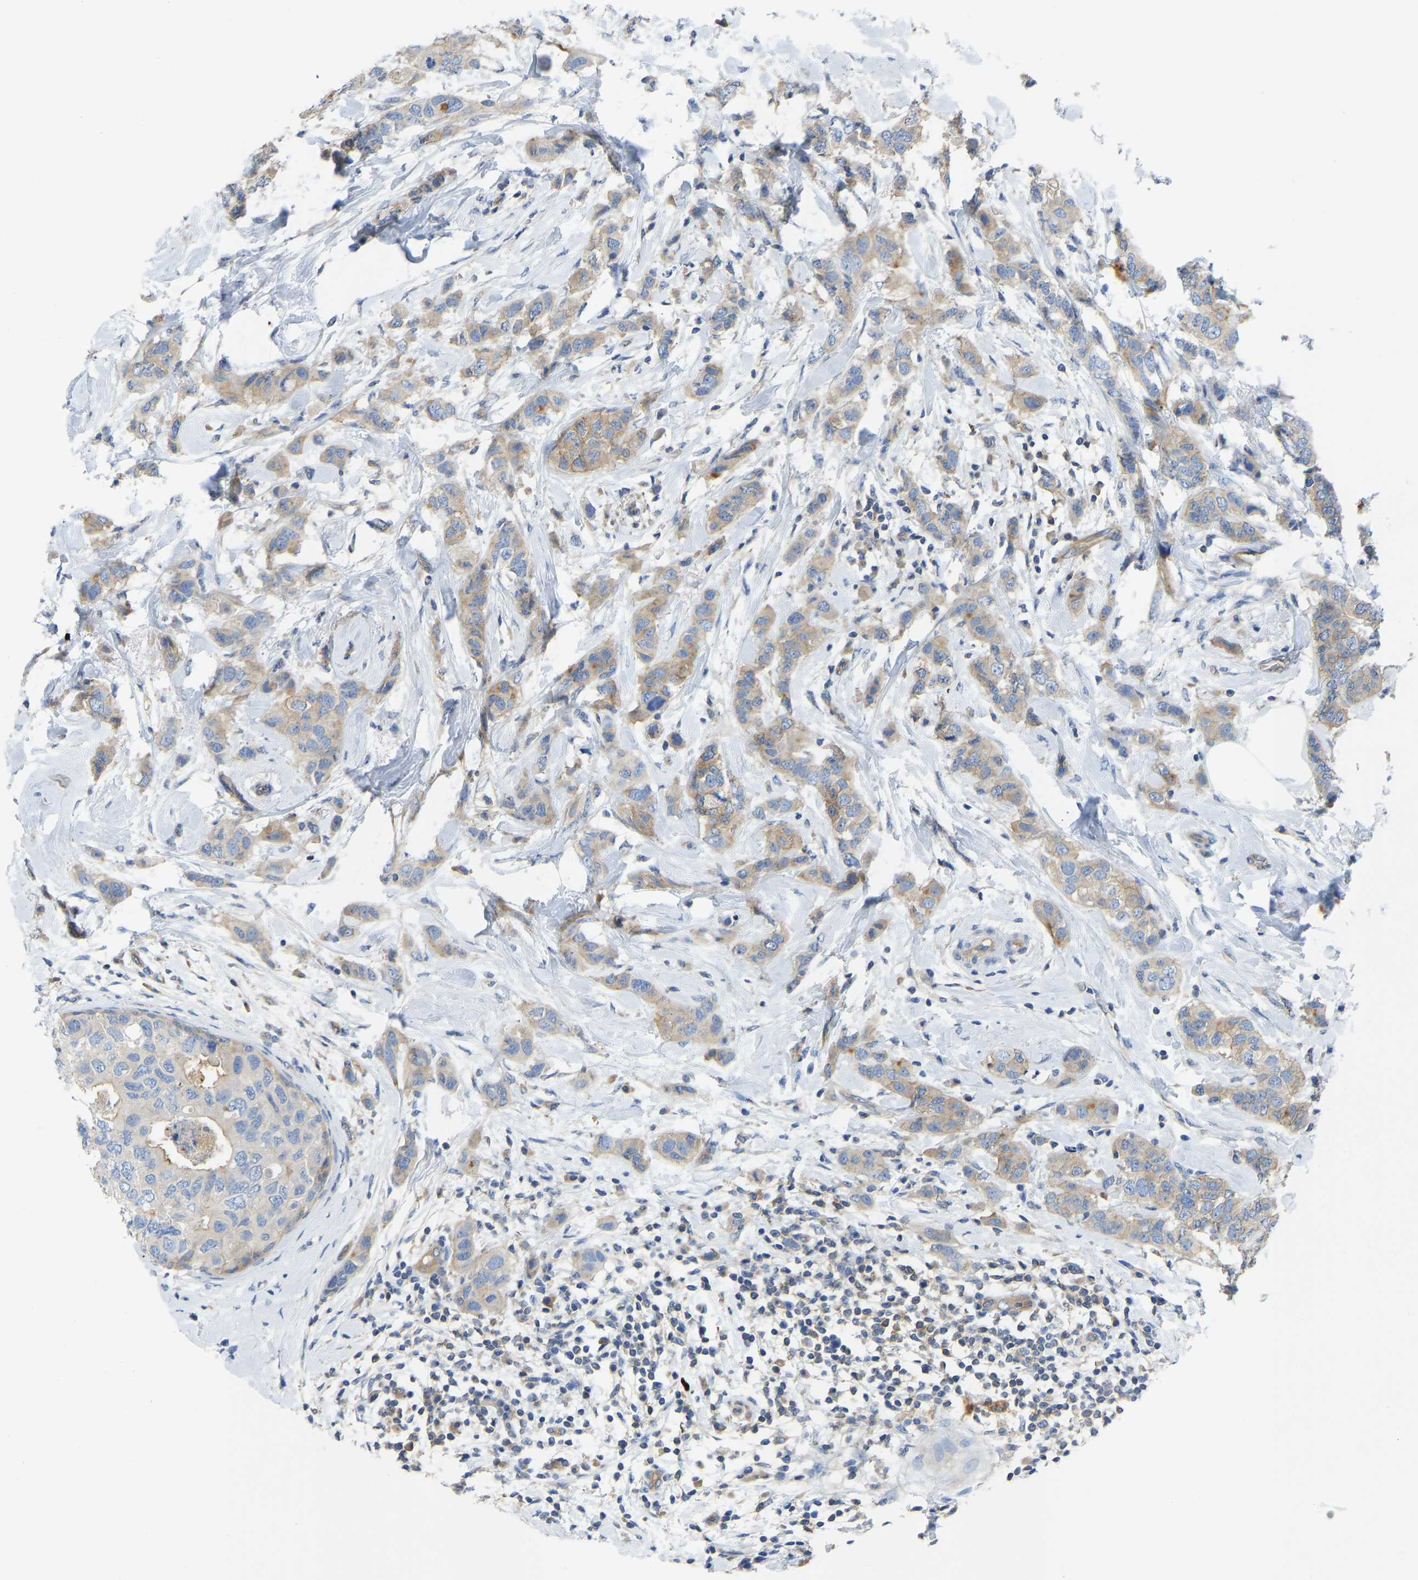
{"staining": {"intensity": "weak", "quantity": ">75%", "location": "cytoplasmic/membranous"}, "tissue": "breast cancer", "cell_type": "Tumor cells", "image_type": "cancer", "snomed": [{"axis": "morphology", "description": "Duct carcinoma"}, {"axis": "topography", "description": "Breast"}], "caption": "Protein positivity by immunohistochemistry reveals weak cytoplasmic/membranous positivity in about >75% of tumor cells in breast cancer.", "gene": "PPP3CA", "patient": {"sex": "female", "age": 50}}